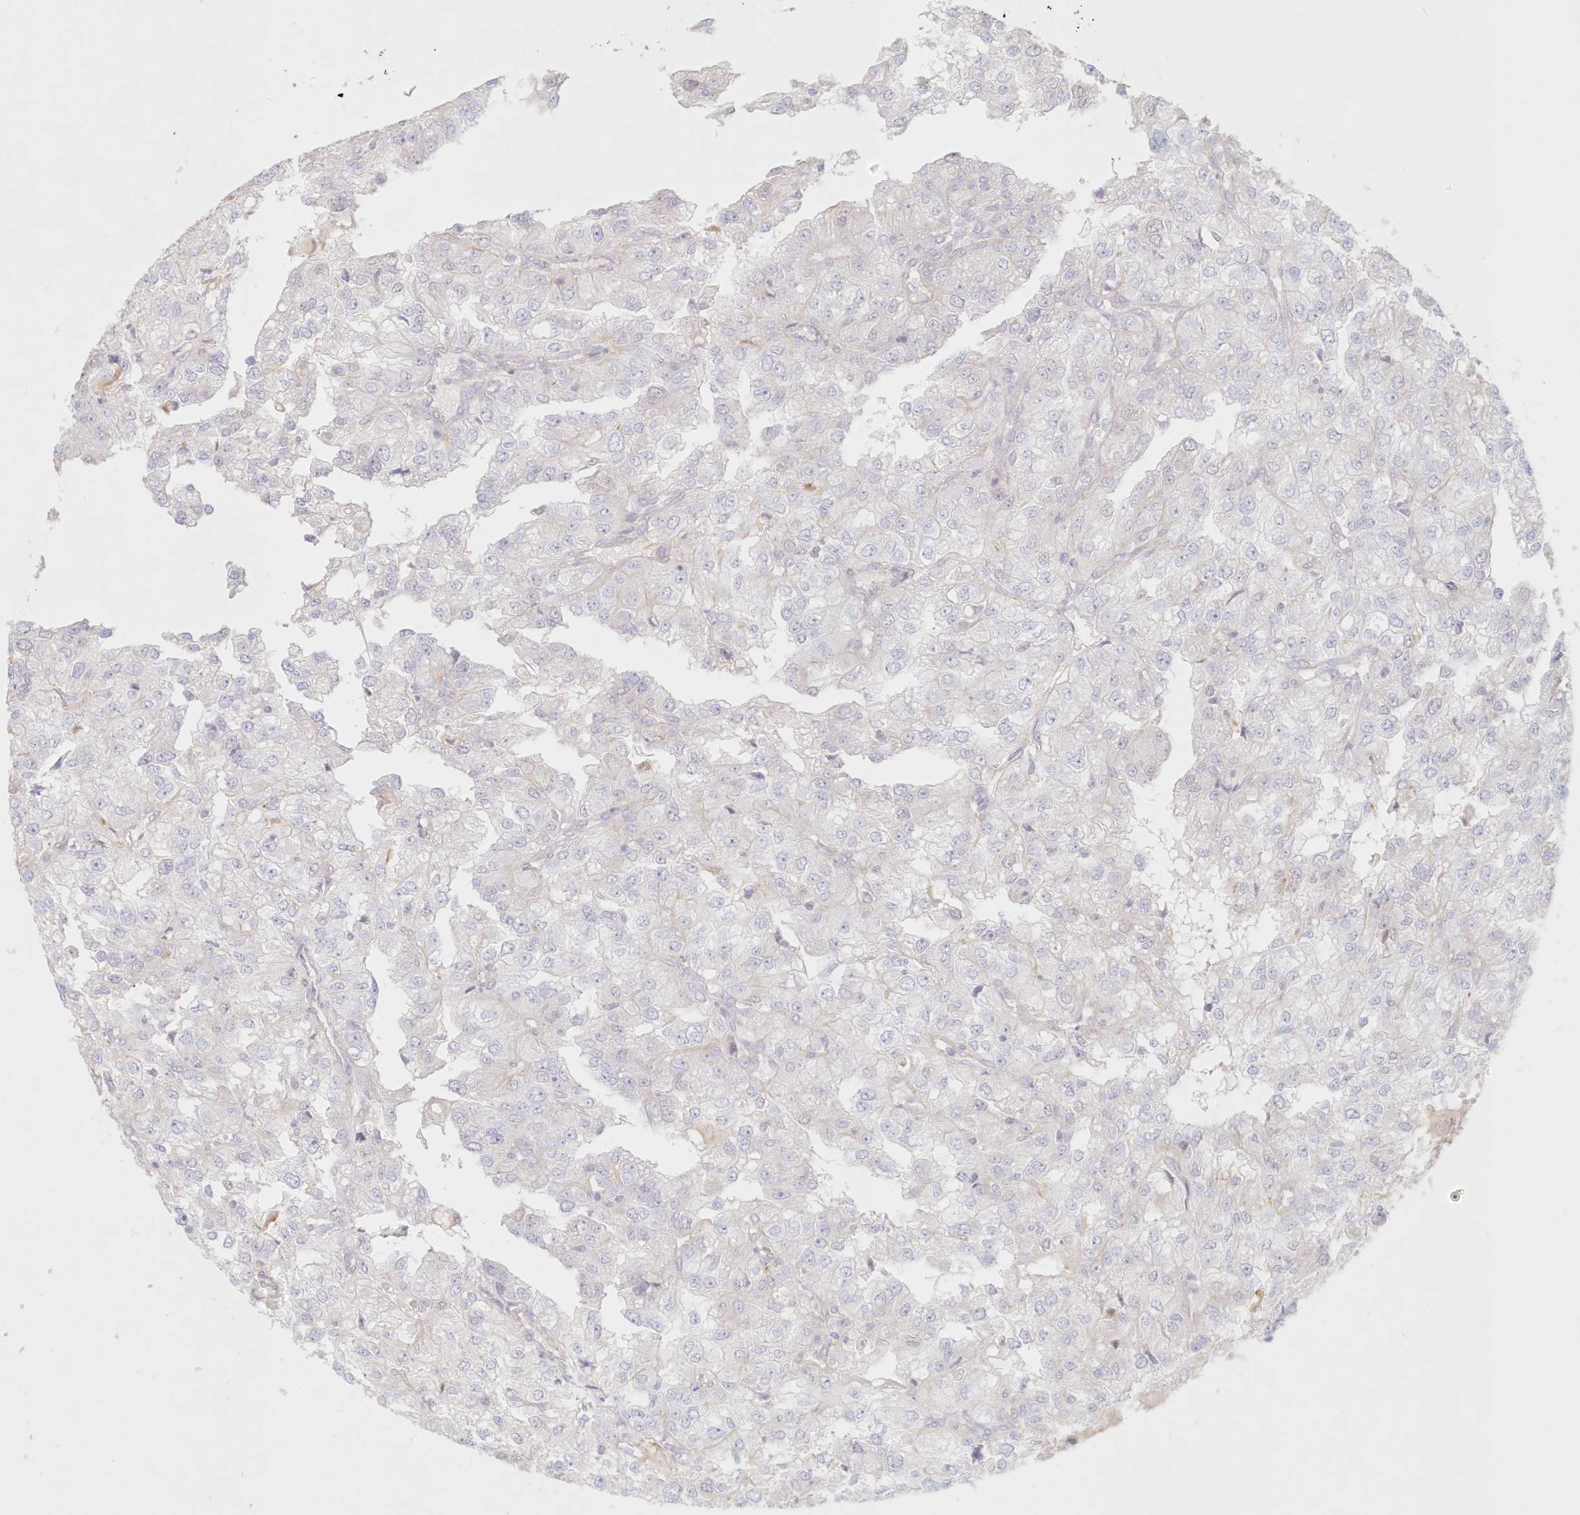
{"staining": {"intensity": "negative", "quantity": "none", "location": "none"}, "tissue": "renal cancer", "cell_type": "Tumor cells", "image_type": "cancer", "snomed": [{"axis": "morphology", "description": "Adenocarcinoma, NOS"}, {"axis": "topography", "description": "Kidney"}], "caption": "IHC image of neoplastic tissue: human renal adenocarcinoma stained with DAB (3,3'-diaminobenzidine) demonstrates no significant protein staining in tumor cells. (DAB (3,3'-diaminobenzidine) IHC with hematoxylin counter stain).", "gene": "DMRTB1", "patient": {"sex": "female", "age": 54}}